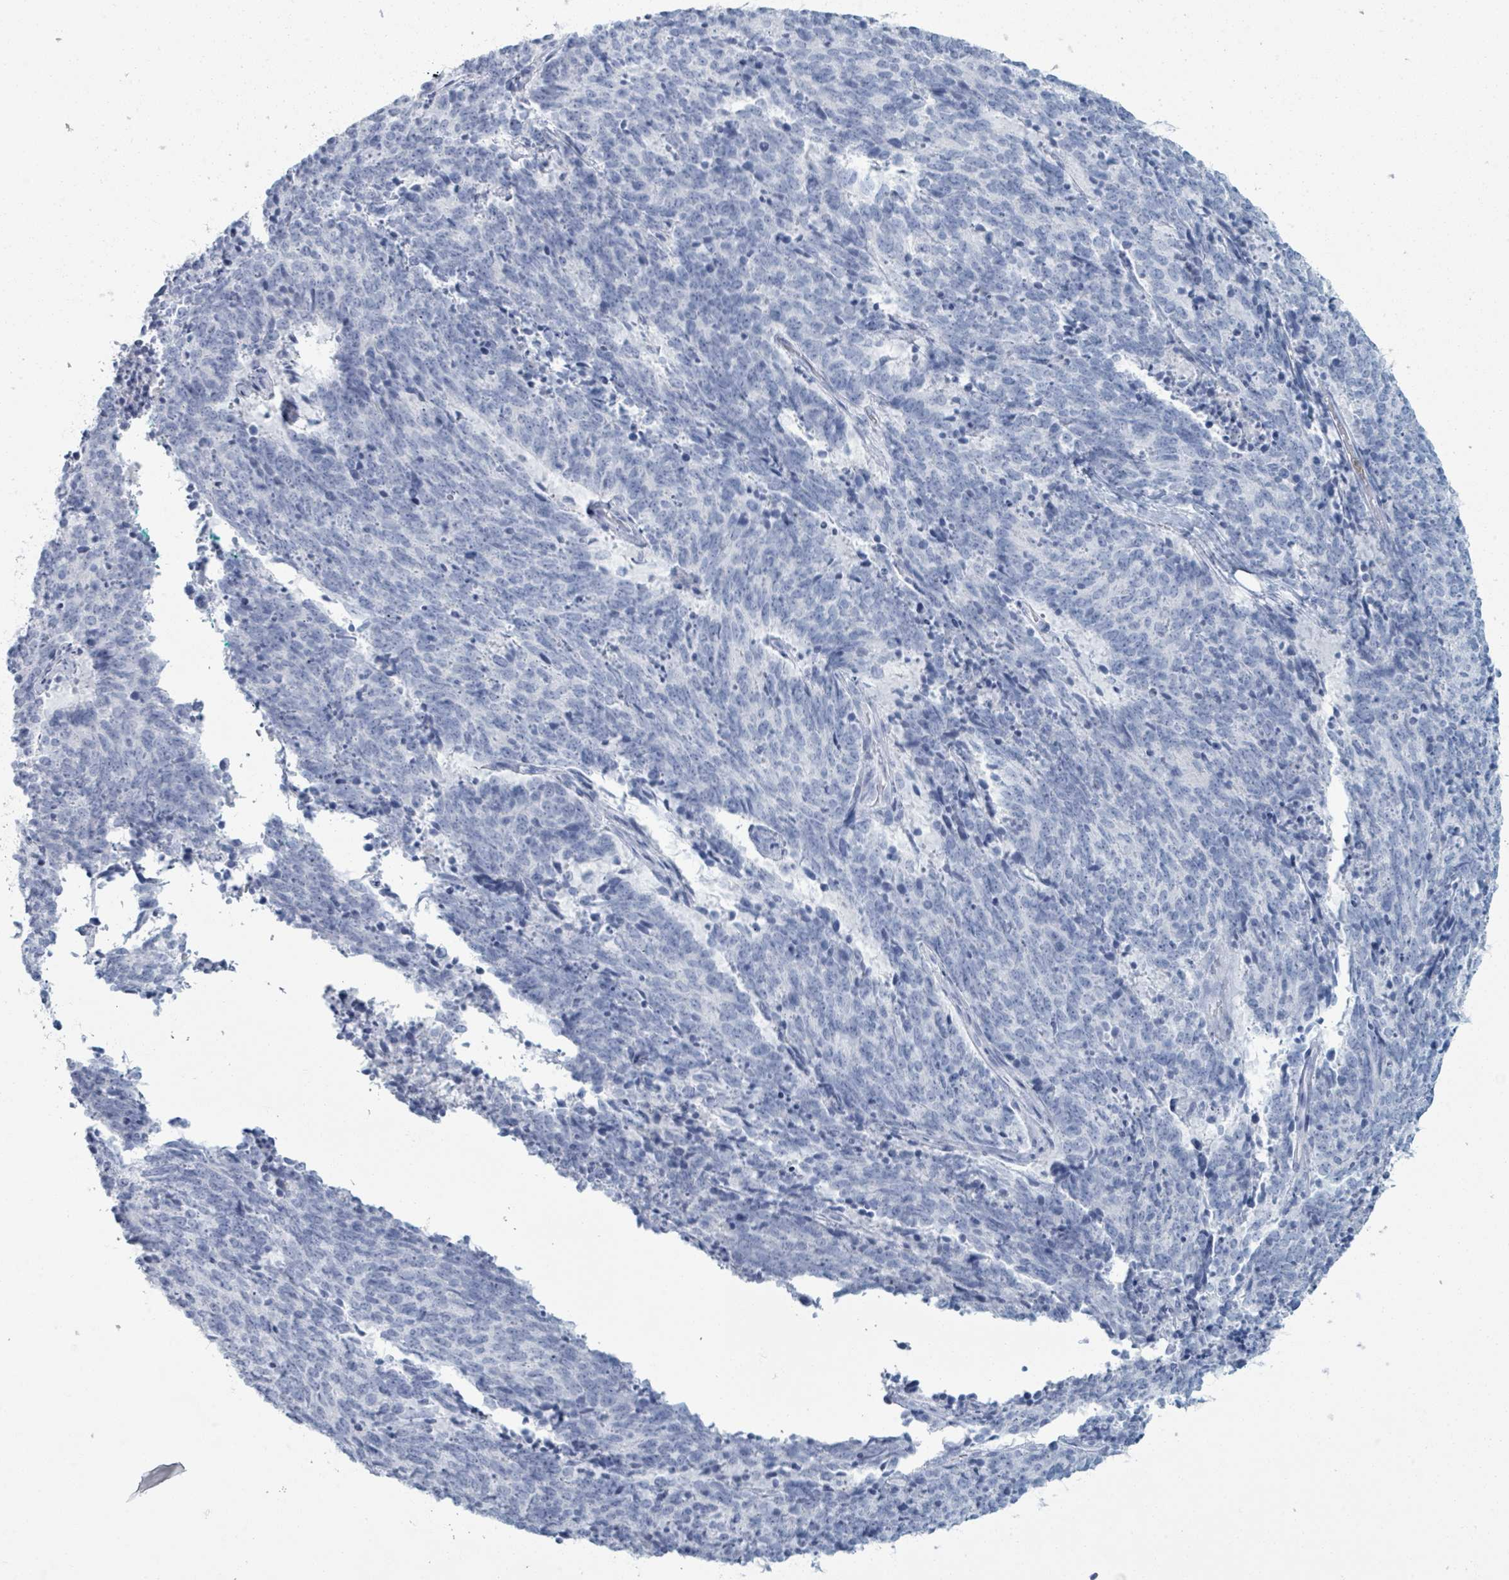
{"staining": {"intensity": "negative", "quantity": "none", "location": "none"}, "tissue": "cervical cancer", "cell_type": "Tumor cells", "image_type": "cancer", "snomed": [{"axis": "morphology", "description": "Squamous cell carcinoma, NOS"}, {"axis": "topography", "description": "Cervix"}], "caption": "Immunohistochemistry photomicrograph of cervical cancer (squamous cell carcinoma) stained for a protein (brown), which demonstrates no positivity in tumor cells.", "gene": "DEFA4", "patient": {"sex": "female", "age": 29}}